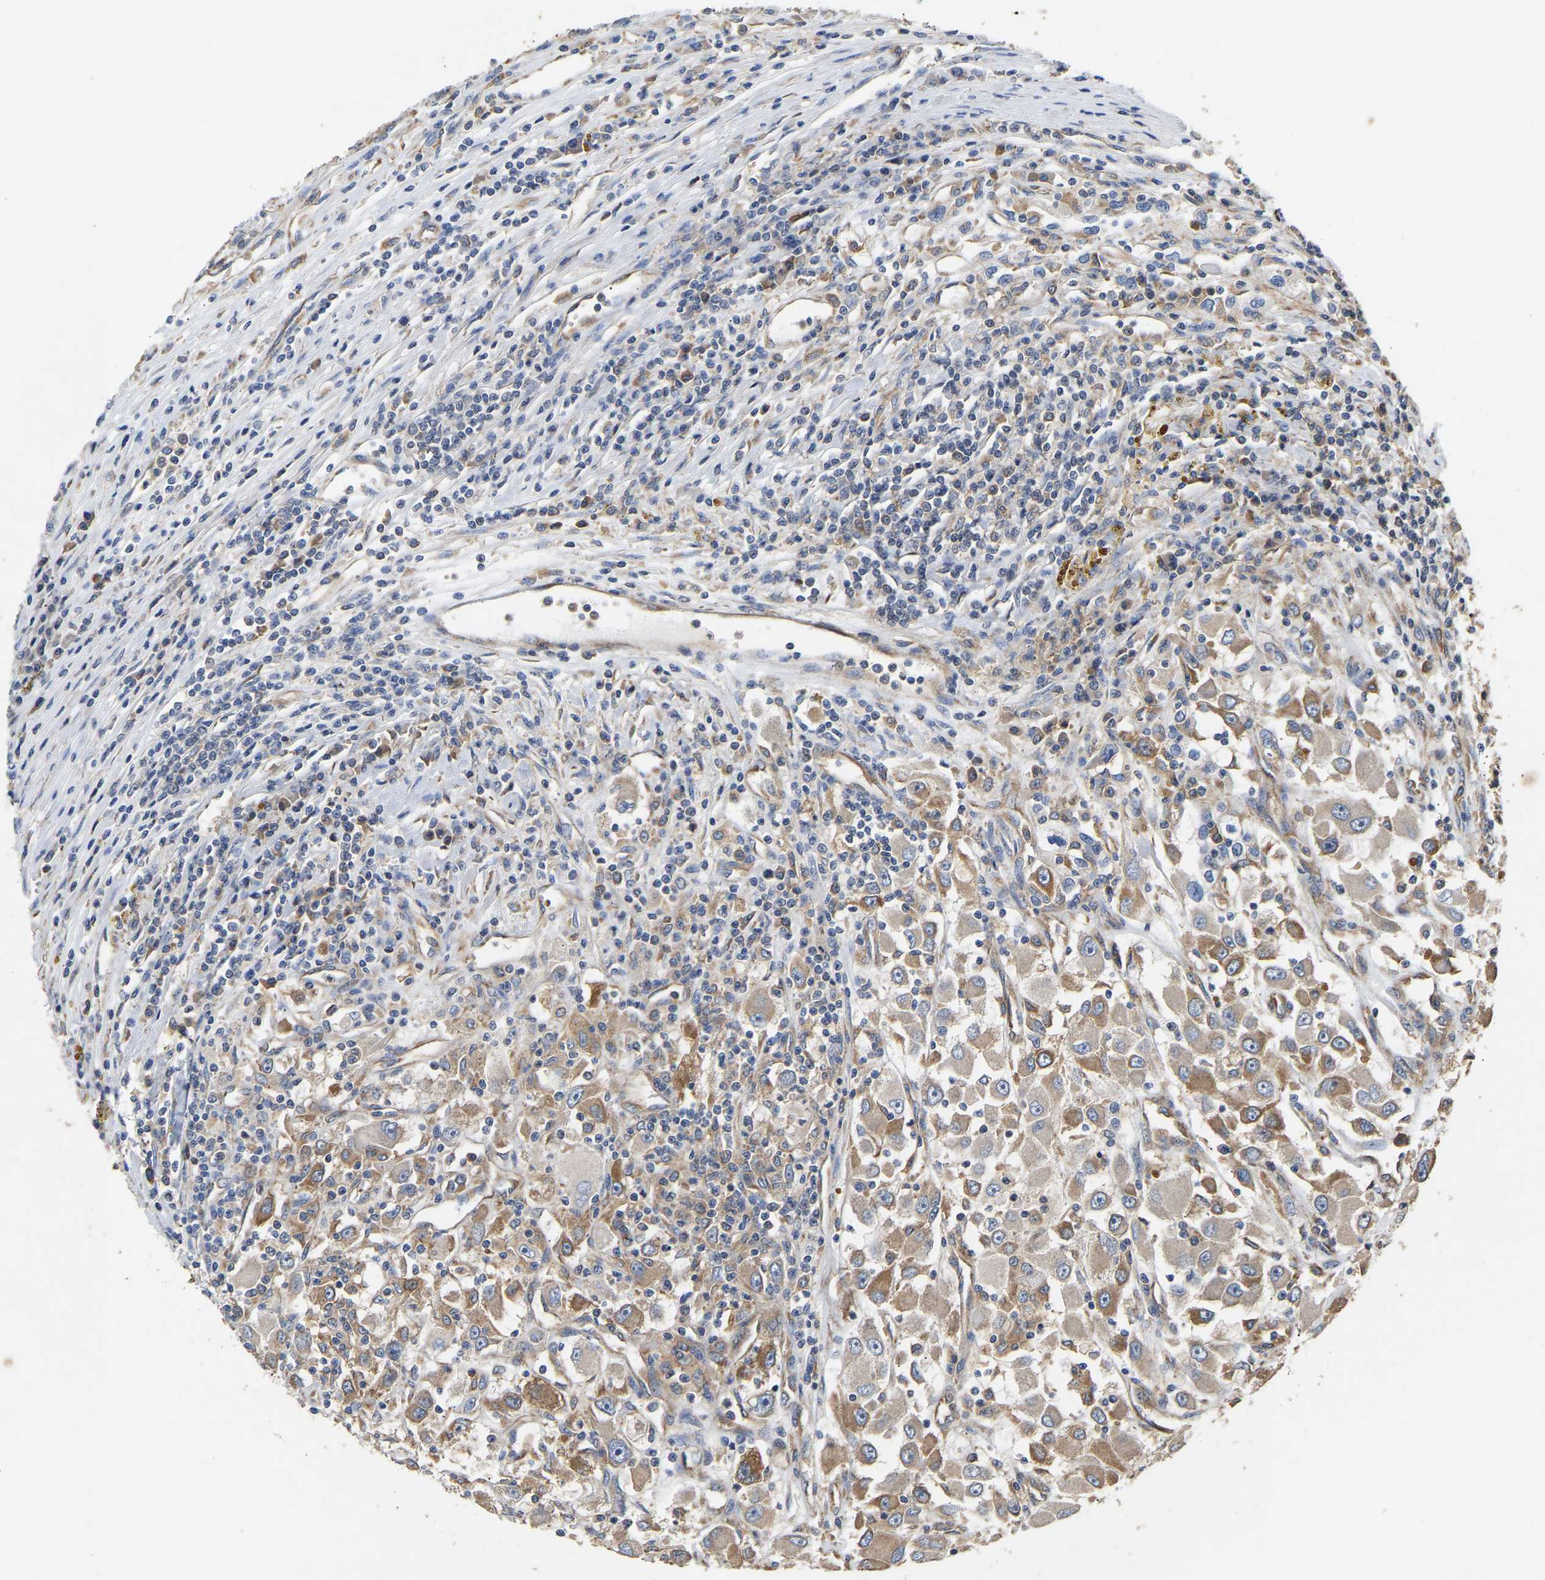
{"staining": {"intensity": "moderate", "quantity": ">75%", "location": "cytoplasmic/membranous"}, "tissue": "renal cancer", "cell_type": "Tumor cells", "image_type": "cancer", "snomed": [{"axis": "morphology", "description": "Adenocarcinoma, NOS"}, {"axis": "topography", "description": "Kidney"}], "caption": "IHC micrograph of neoplastic tissue: renal cancer (adenocarcinoma) stained using immunohistochemistry shows medium levels of moderate protein expression localized specifically in the cytoplasmic/membranous of tumor cells, appearing as a cytoplasmic/membranous brown color.", "gene": "AIMP2", "patient": {"sex": "female", "age": 52}}